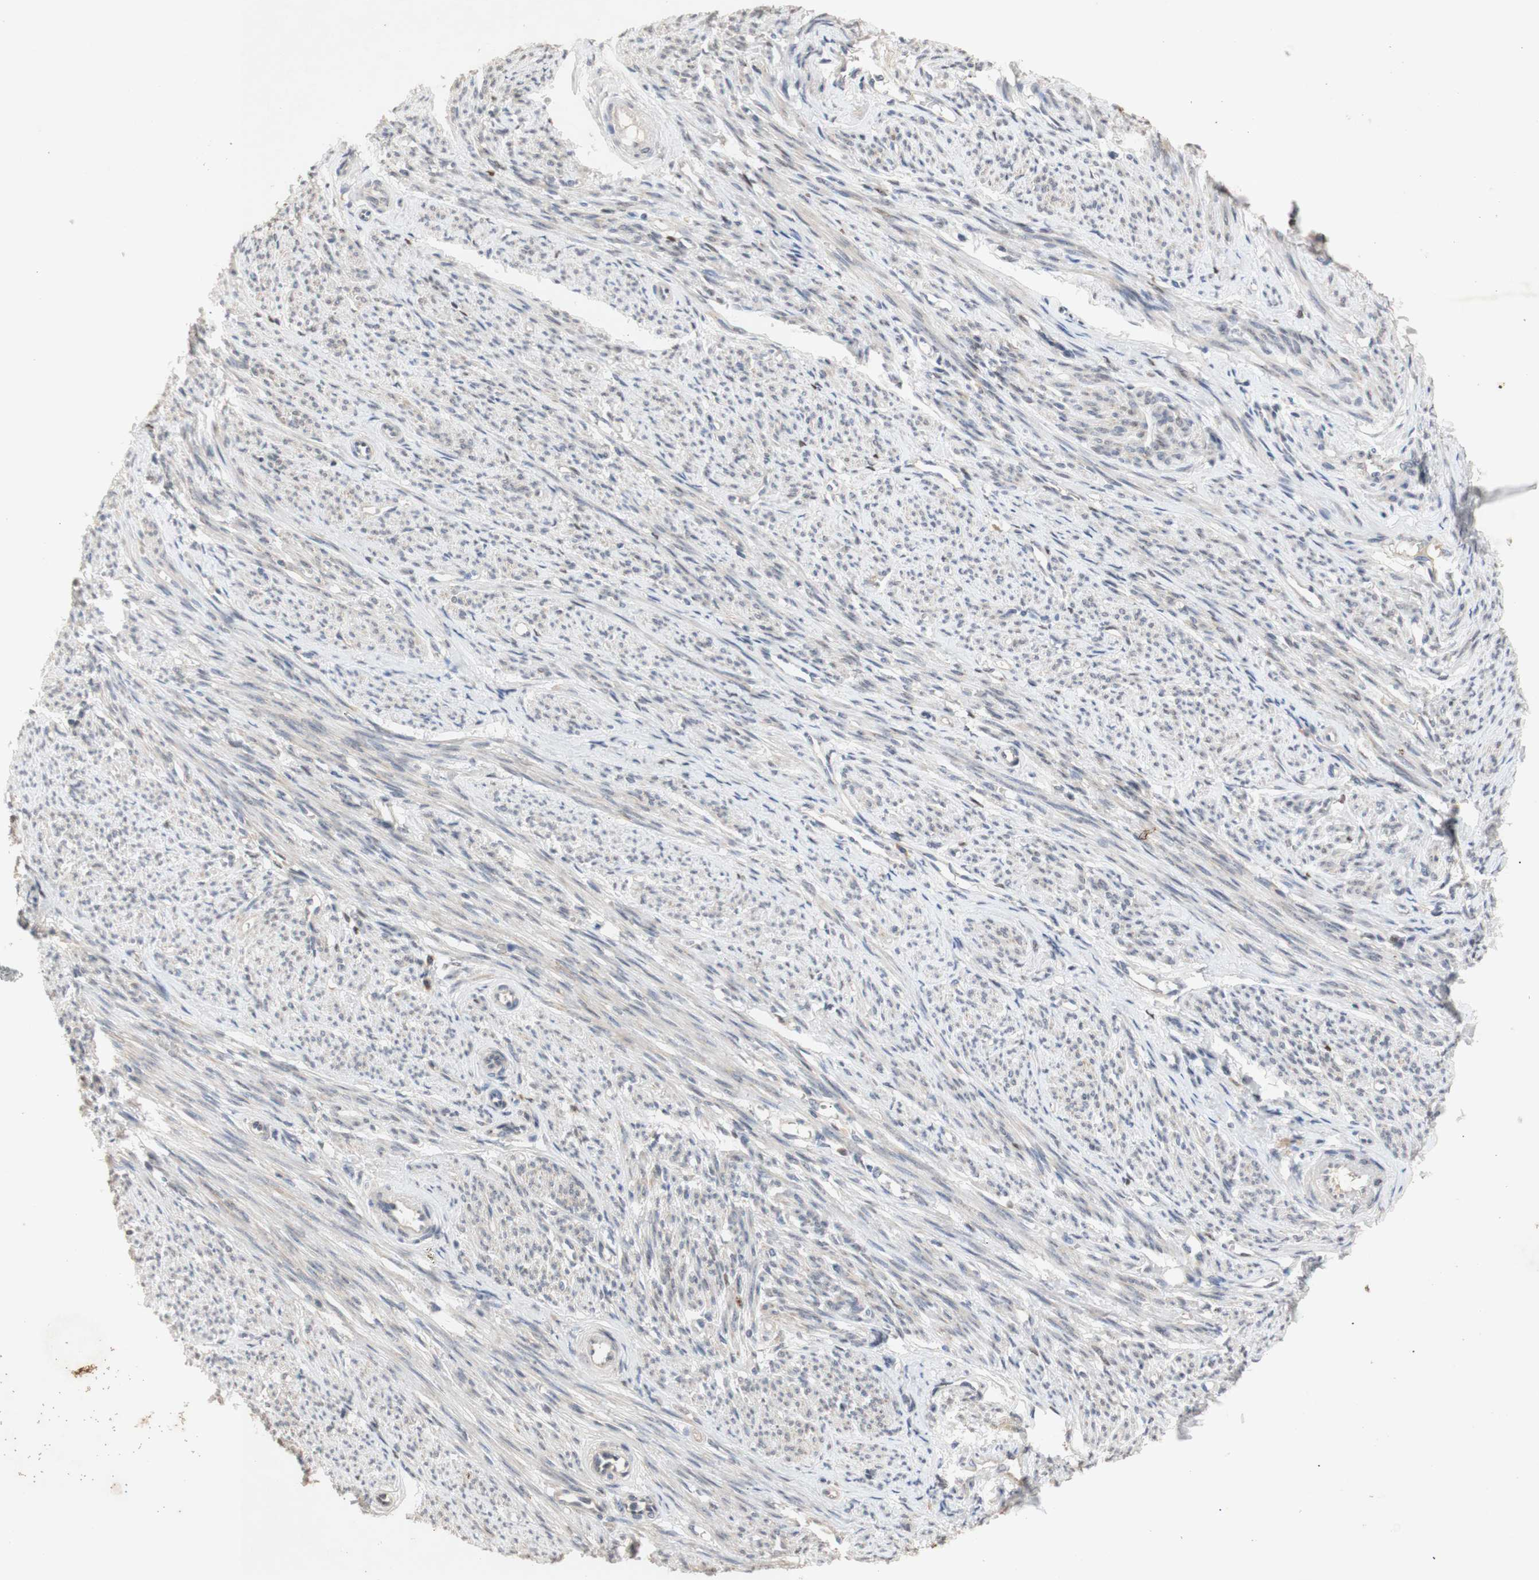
{"staining": {"intensity": "weak", "quantity": "<25%", "location": "cytoplasmic/membranous"}, "tissue": "smooth muscle", "cell_type": "Smooth muscle cells", "image_type": "normal", "snomed": [{"axis": "morphology", "description": "Normal tissue, NOS"}, {"axis": "topography", "description": "Smooth muscle"}], "caption": "Human smooth muscle stained for a protein using IHC displays no staining in smooth muscle cells.", "gene": "FOSB", "patient": {"sex": "female", "age": 65}}